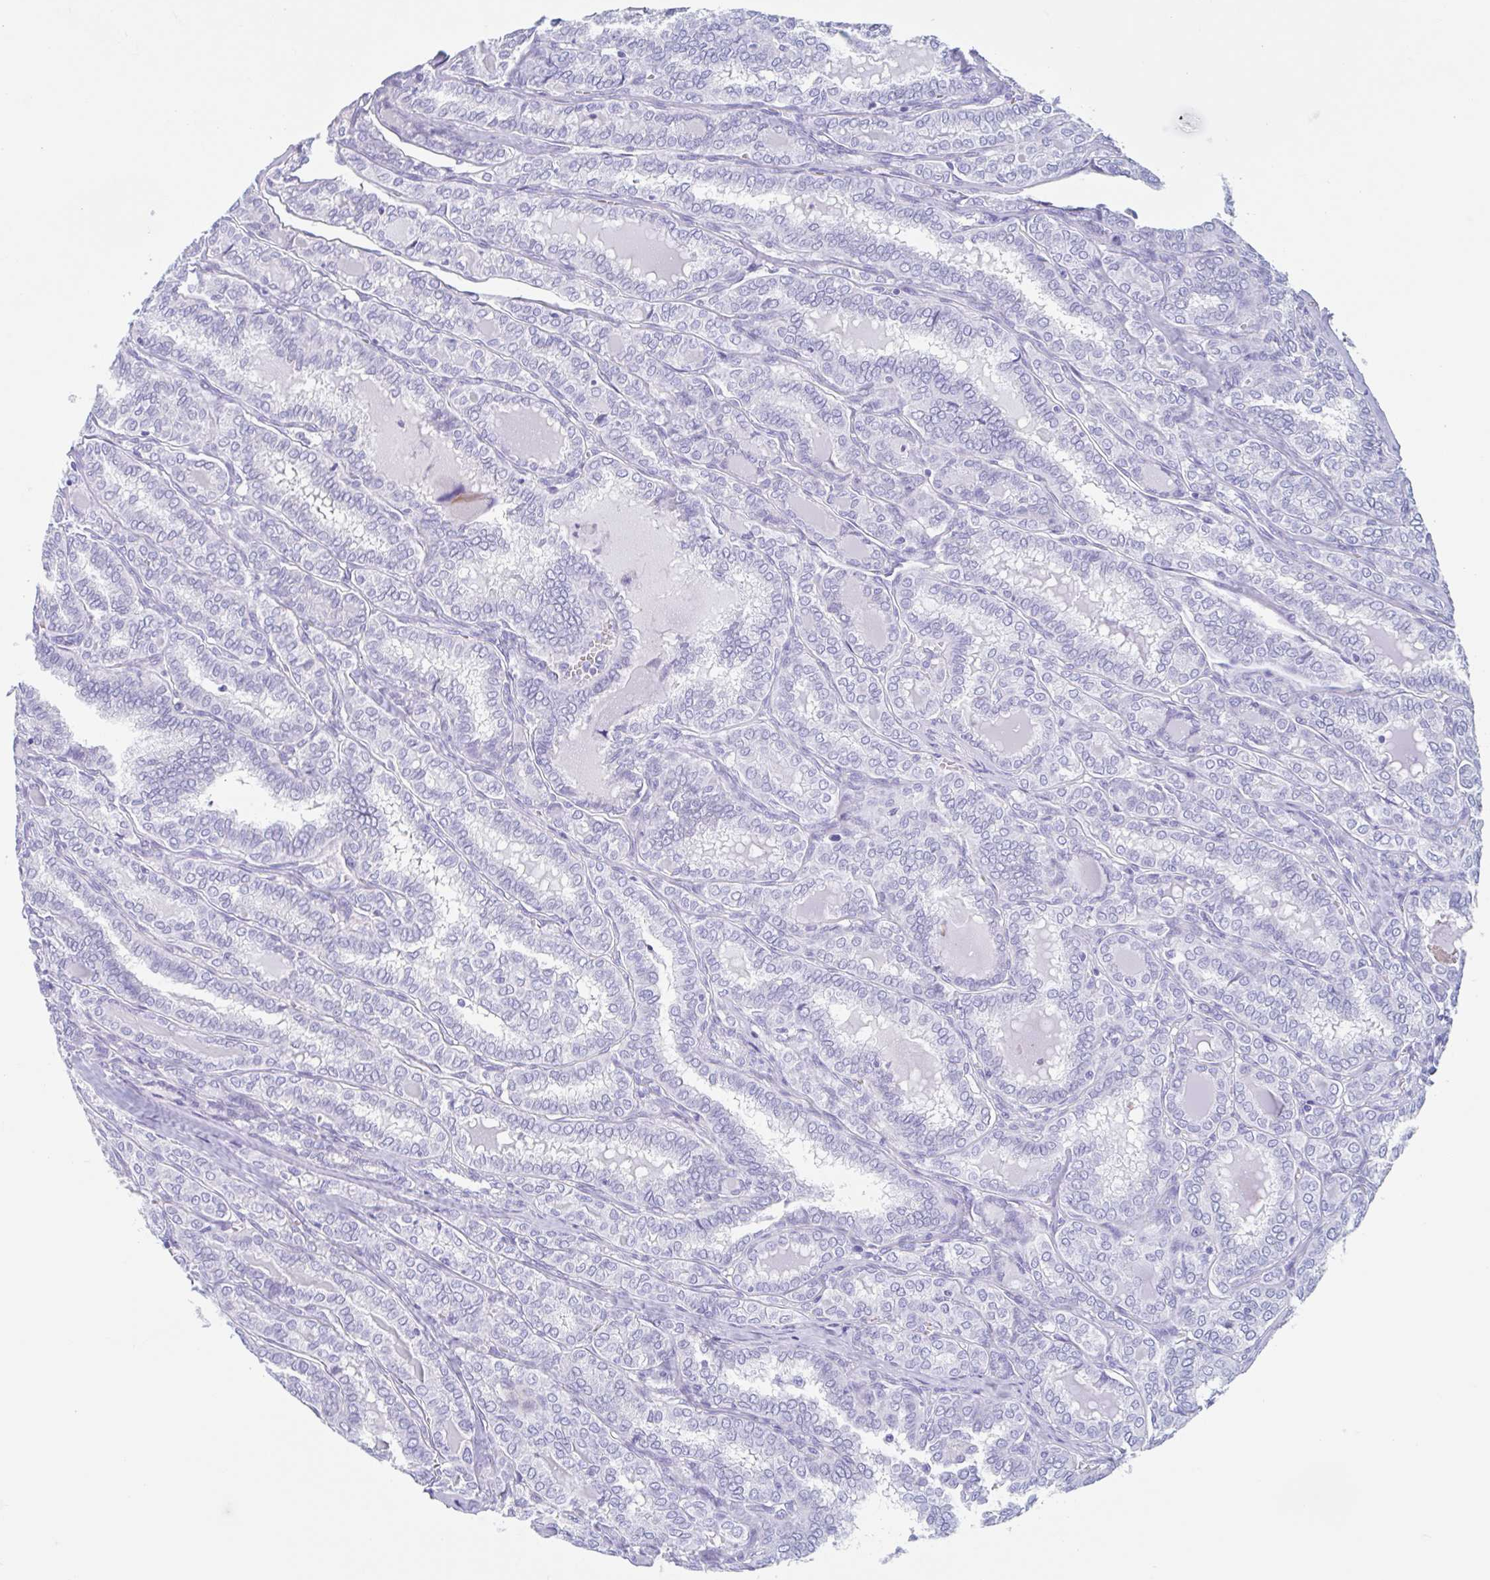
{"staining": {"intensity": "negative", "quantity": "none", "location": "none"}, "tissue": "thyroid cancer", "cell_type": "Tumor cells", "image_type": "cancer", "snomed": [{"axis": "morphology", "description": "Papillary adenocarcinoma, NOS"}, {"axis": "topography", "description": "Thyroid gland"}], "caption": "Thyroid cancer stained for a protein using immunohistochemistry shows no positivity tumor cells.", "gene": "CPTP", "patient": {"sex": "female", "age": 30}}